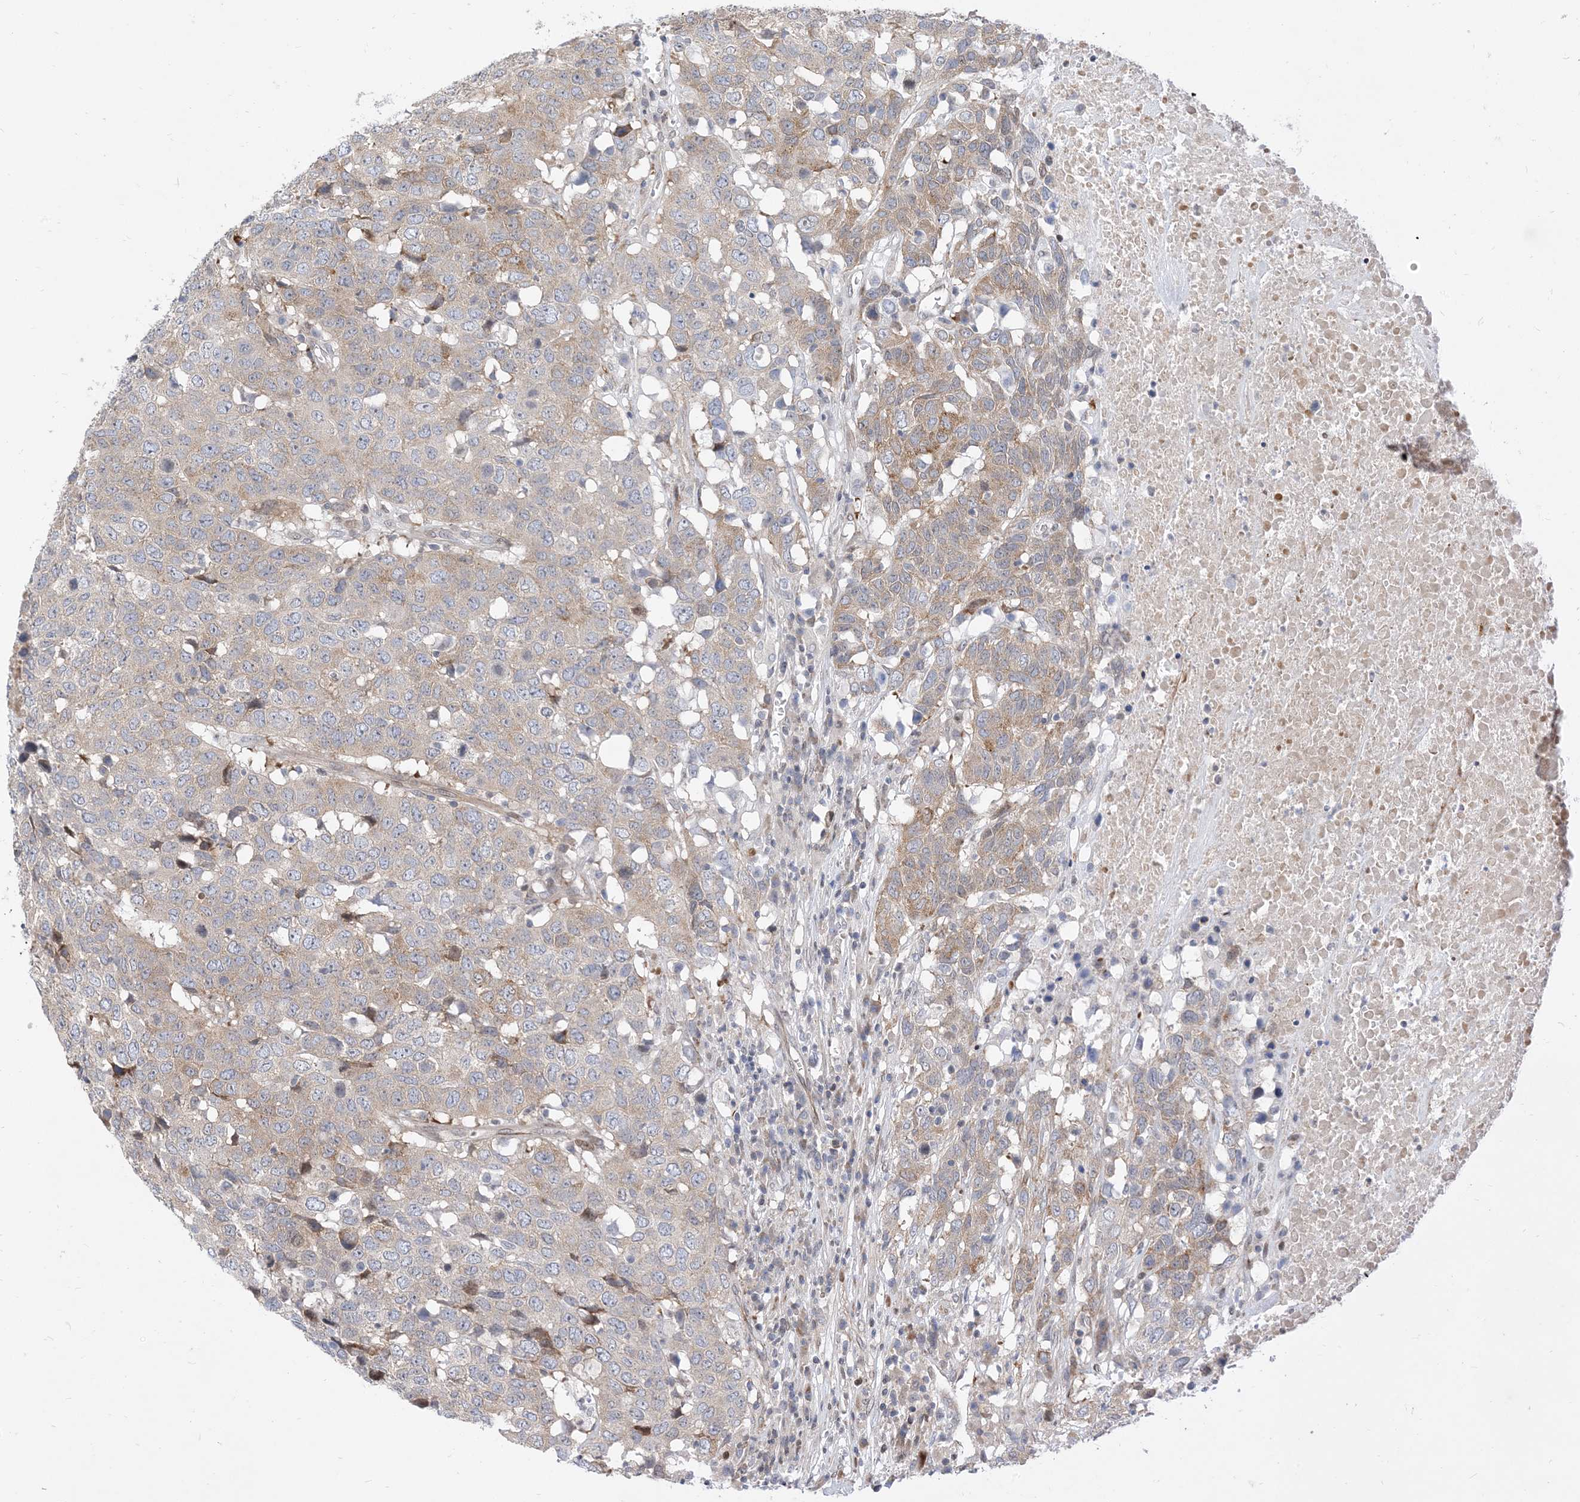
{"staining": {"intensity": "weak", "quantity": "25%-75%", "location": "cytoplasmic/membranous"}, "tissue": "head and neck cancer", "cell_type": "Tumor cells", "image_type": "cancer", "snomed": [{"axis": "morphology", "description": "Squamous cell carcinoma, NOS"}, {"axis": "topography", "description": "Head-Neck"}], "caption": "High-power microscopy captured an immunohistochemistry micrograph of head and neck cancer (squamous cell carcinoma), revealing weak cytoplasmic/membranous staining in about 25%-75% of tumor cells.", "gene": "TYSND1", "patient": {"sex": "male", "age": 66}}